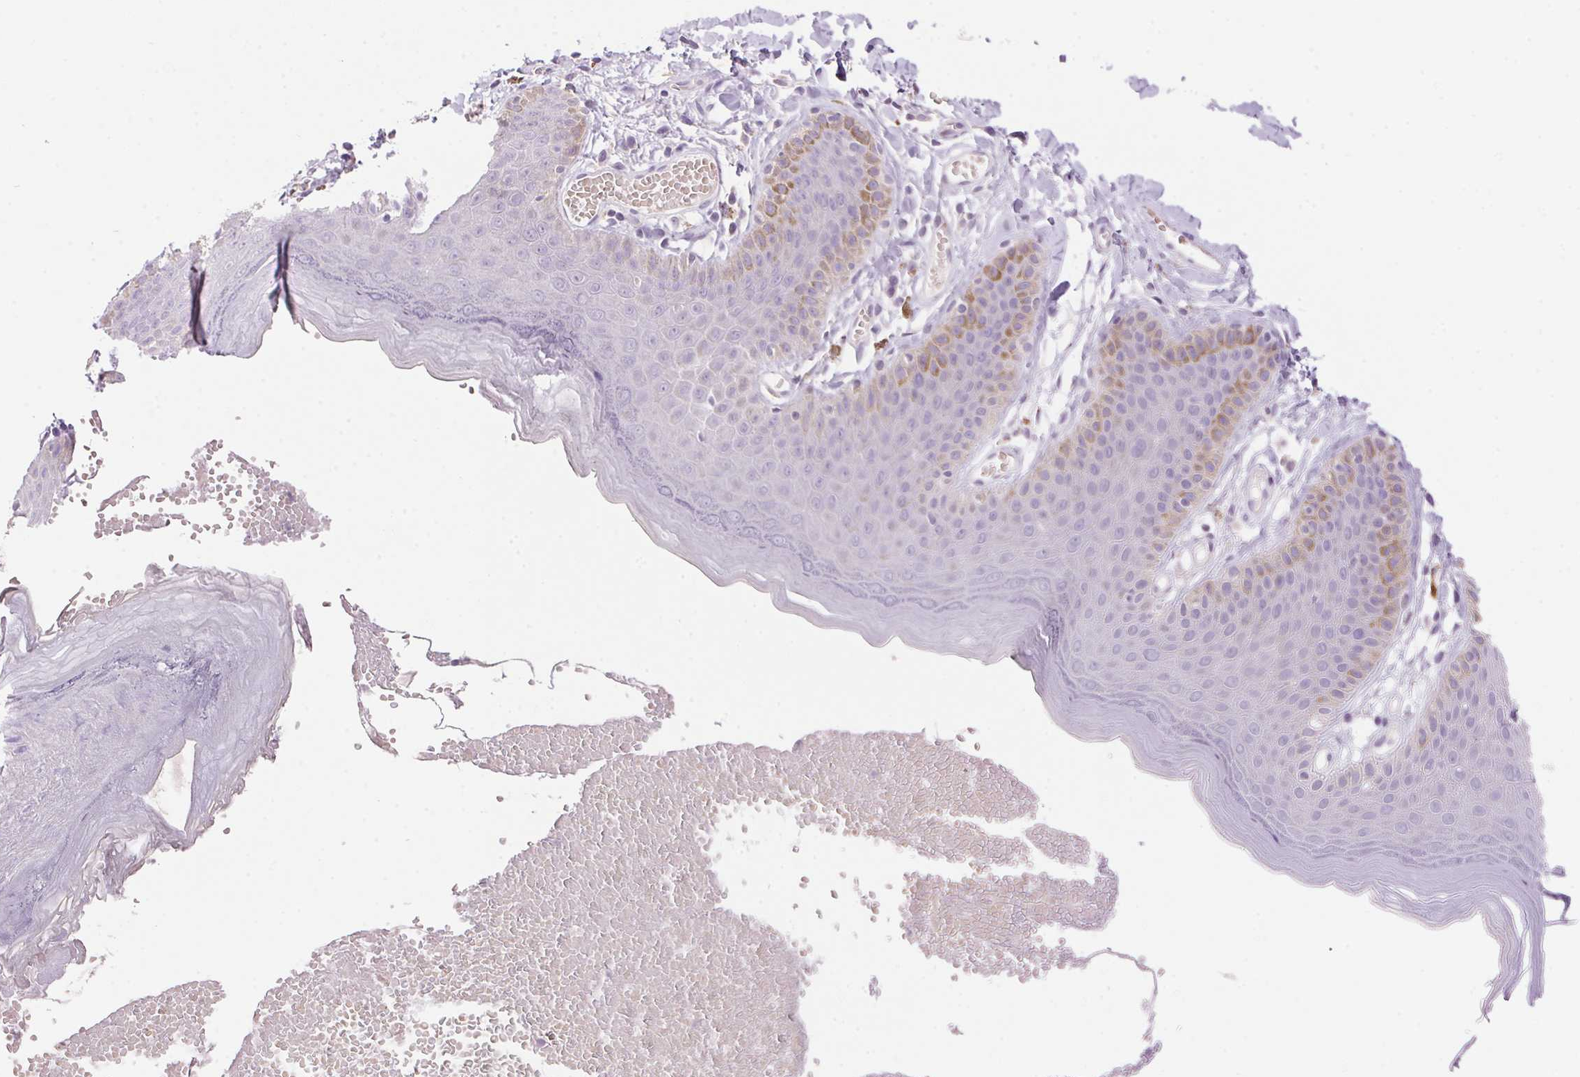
{"staining": {"intensity": "weak", "quantity": "<25%", "location": "cytoplasmic/membranous"}, "tissue": "skin", "cell_type": "Epidermal cells", "image_type": "normal", "snomed": [{"axis": "morphology", "description": "Normal tissue, NOS"}, {"axis": "topography", "description": "Anal"}], "caption": "IHC histopathology image of normal skin: skin stained with DAB (3,3'-diaminobenzidine) reveals no significant protein staining in epidermal cells.", "gene": "HSD17B2", "patient": {"sex": "male", "age": 53}}